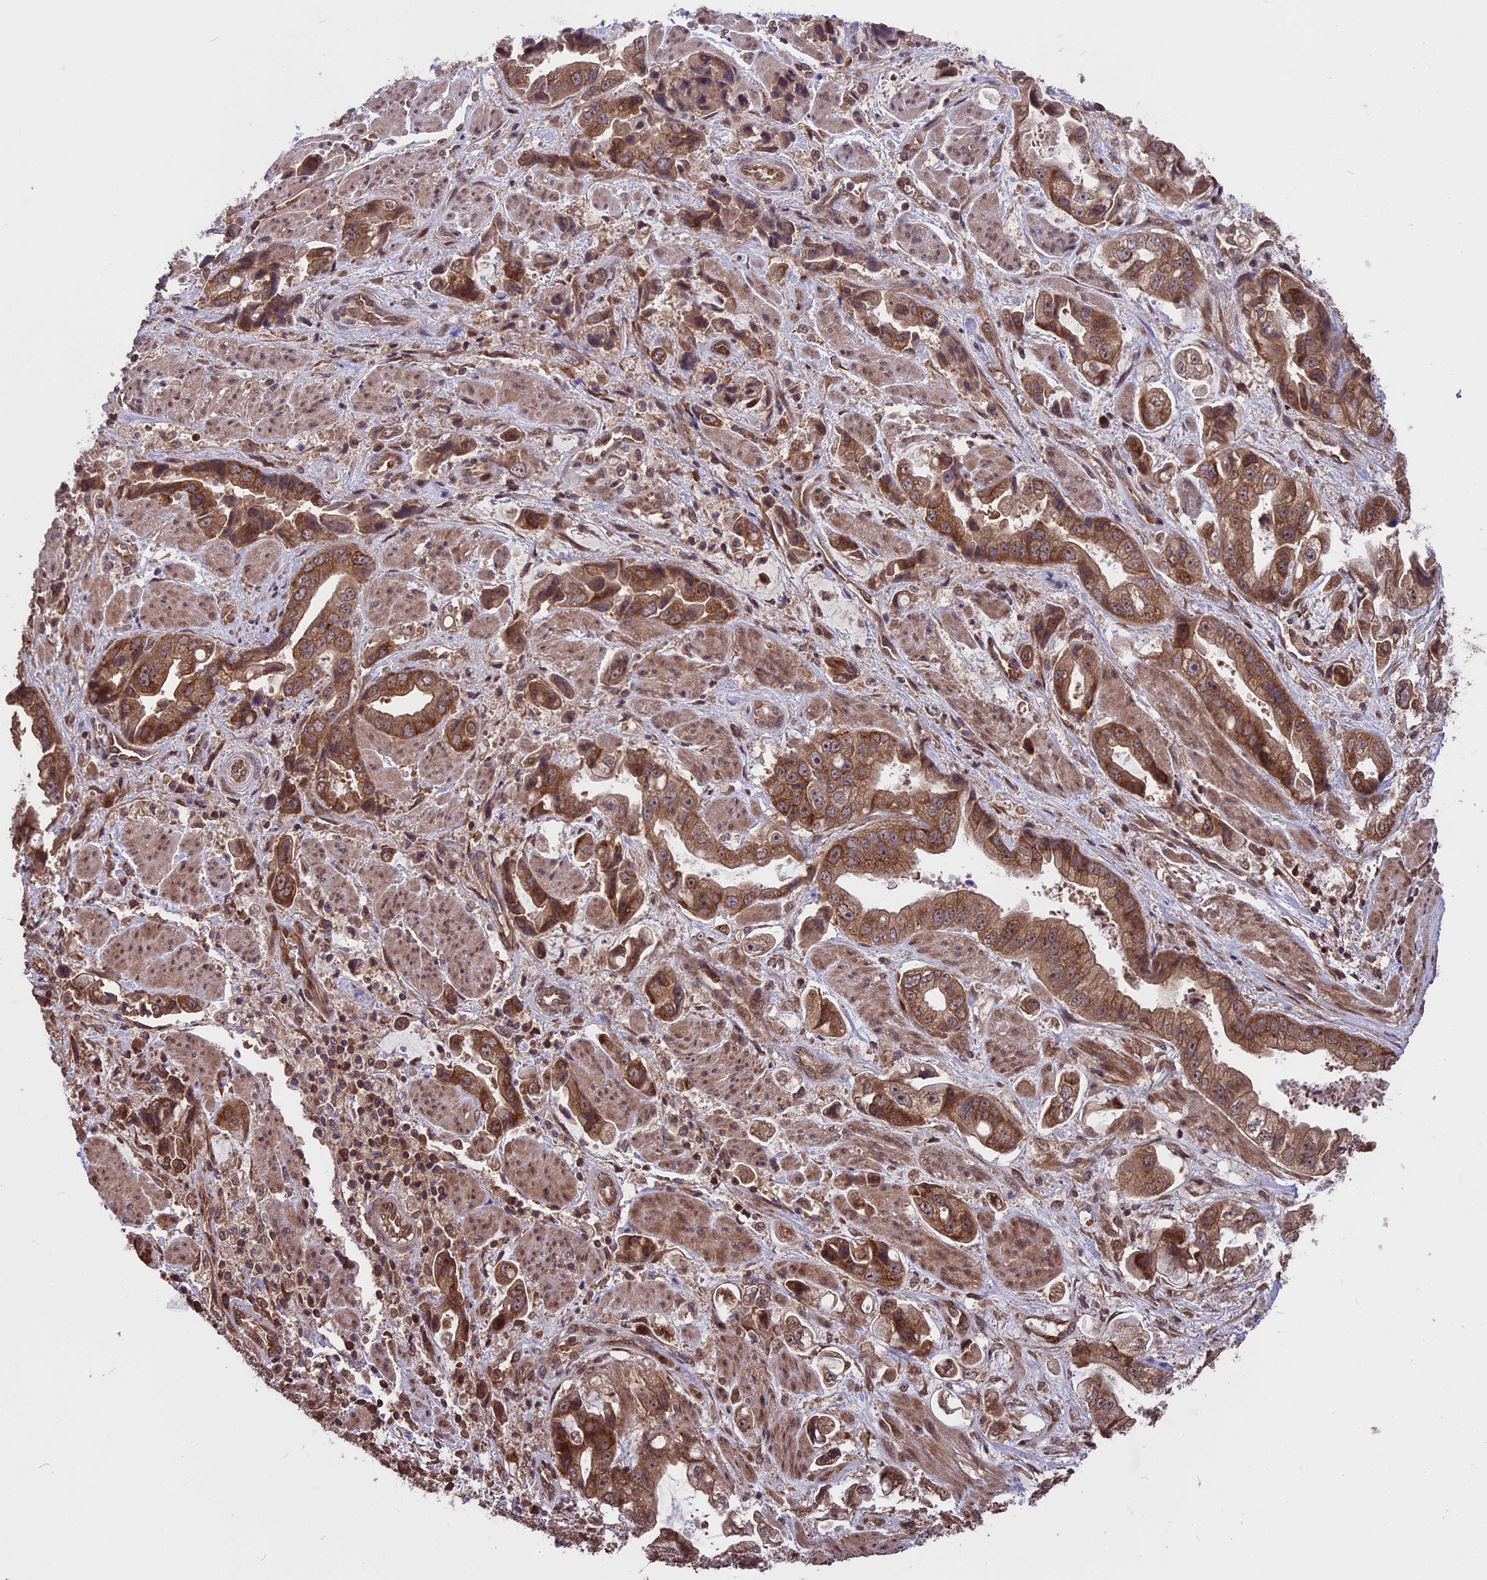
{"staining": {"intensity": "moderate", "quantity": ">75%", "location": "cytoplasmic/membranous,nuclear"}, "tissue": "stomach cancer", "cell_type": "Tumor cells", "image_type": "cancer", "snomed": [{"axis": "morphology", "description": "Adenocarcinoma, NOS"}, {"axis": "topography", "description": "Stomach"}], "caption": "Immunohistochemistry (IHC) histopathology image of stomach cancer stained for a protein (brown), which reveals medium levels of moderate cytoplasmic/membranous and nuclear staining in about >75% of tumor cells.", "gene": "ZNF598", "patient": {"sex": "male", "age": 62}}